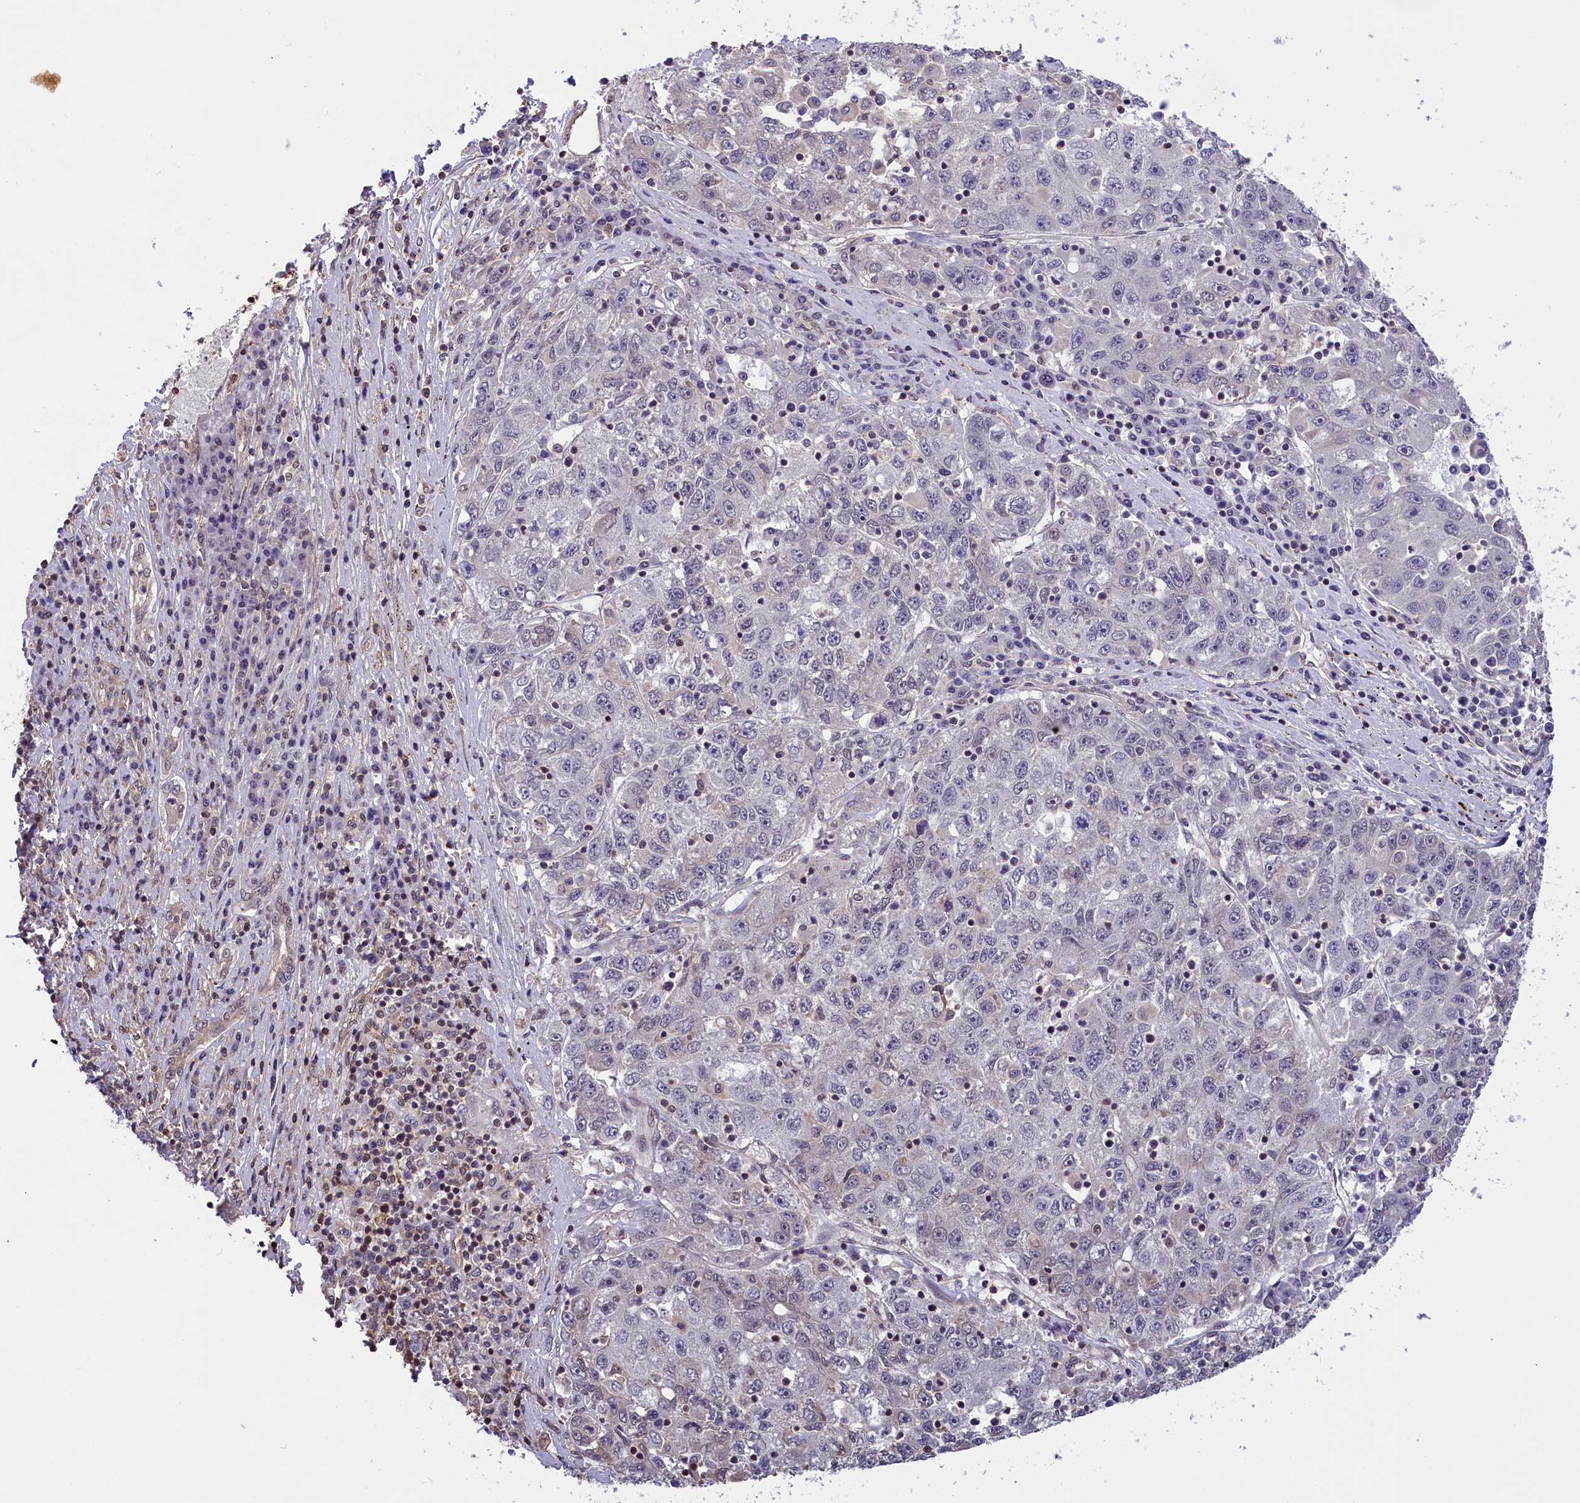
{"staining": {"intensity": "negative", "quantity": "none", "location": "none"}, "tissue": "liver cancer", "cell_type": "Tumor cells", "image_type": "cancer", "snomed": [{"axis": "morphology", "description": "Carcinoma, Hepatocellular, NOS"}, {"axis": "topography", "description": "Liver"}], "caption": "Hepatocellular carcinoma (liver) was stained to show a protein in brown. There is no significant positivity in tumor cells.", "gene": "ZC3H4", "patient": {"sex": "male", "age": 49}}